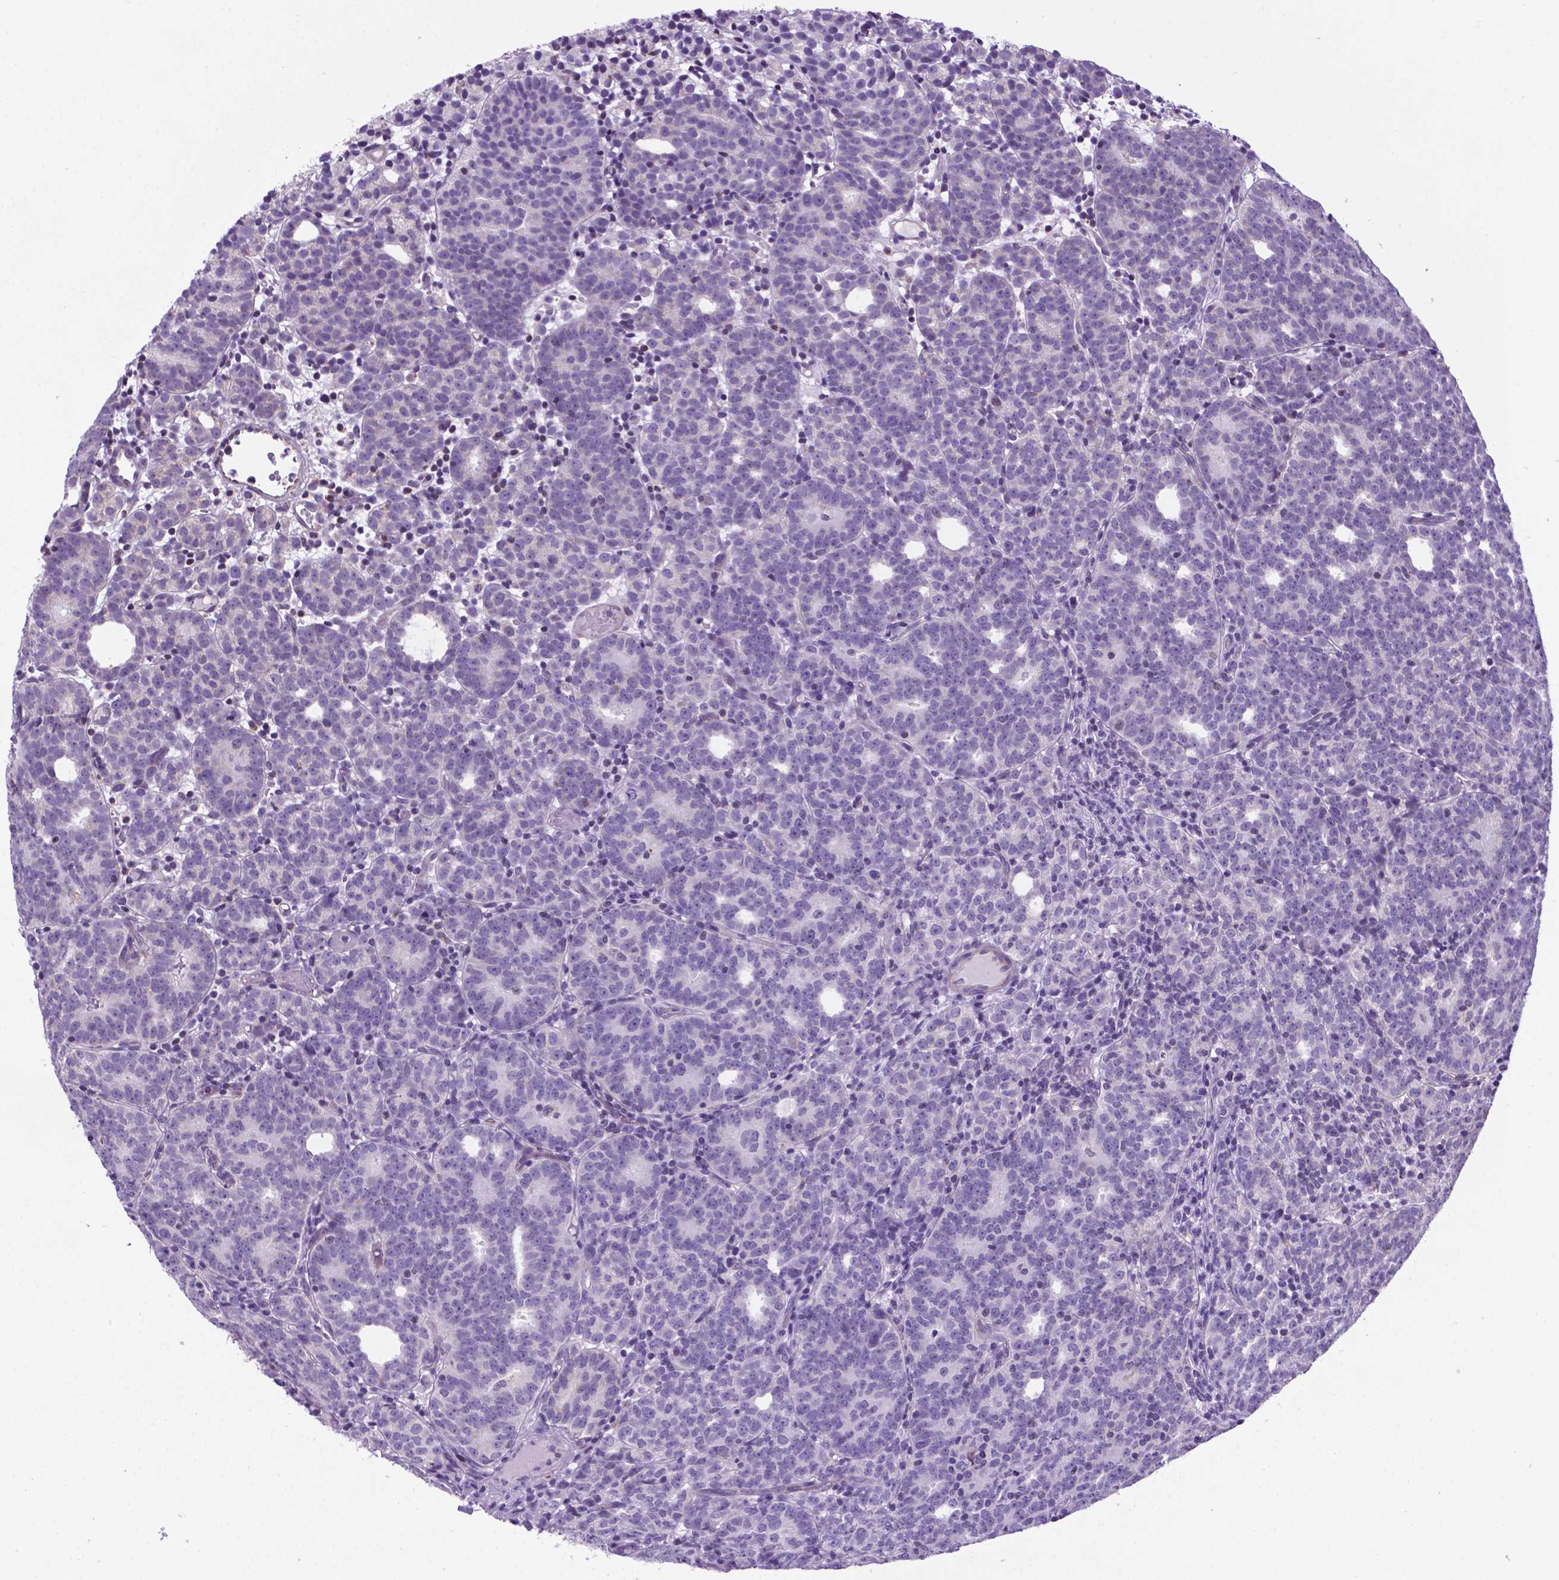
{"staining": {"intensity": "negative", "quantity": "none", "location": "none"}, "tissue": "prostate cancer", "cell_type": "Tumor cells", "image_type": "cancer", "snomed": [{"axis": "morphology", "description": "Adenocarcinoma, High grade"}, {"axis": "topography", "description": "Prostate"}], "caption": "IHC photomicrograph of high-grade adenocarcinoma (prostate) stained for a protein (brown), which shows no positivity in tumor cells.", "gene": "POU3F3", "patient": {"sex": "male", "age": 53}}